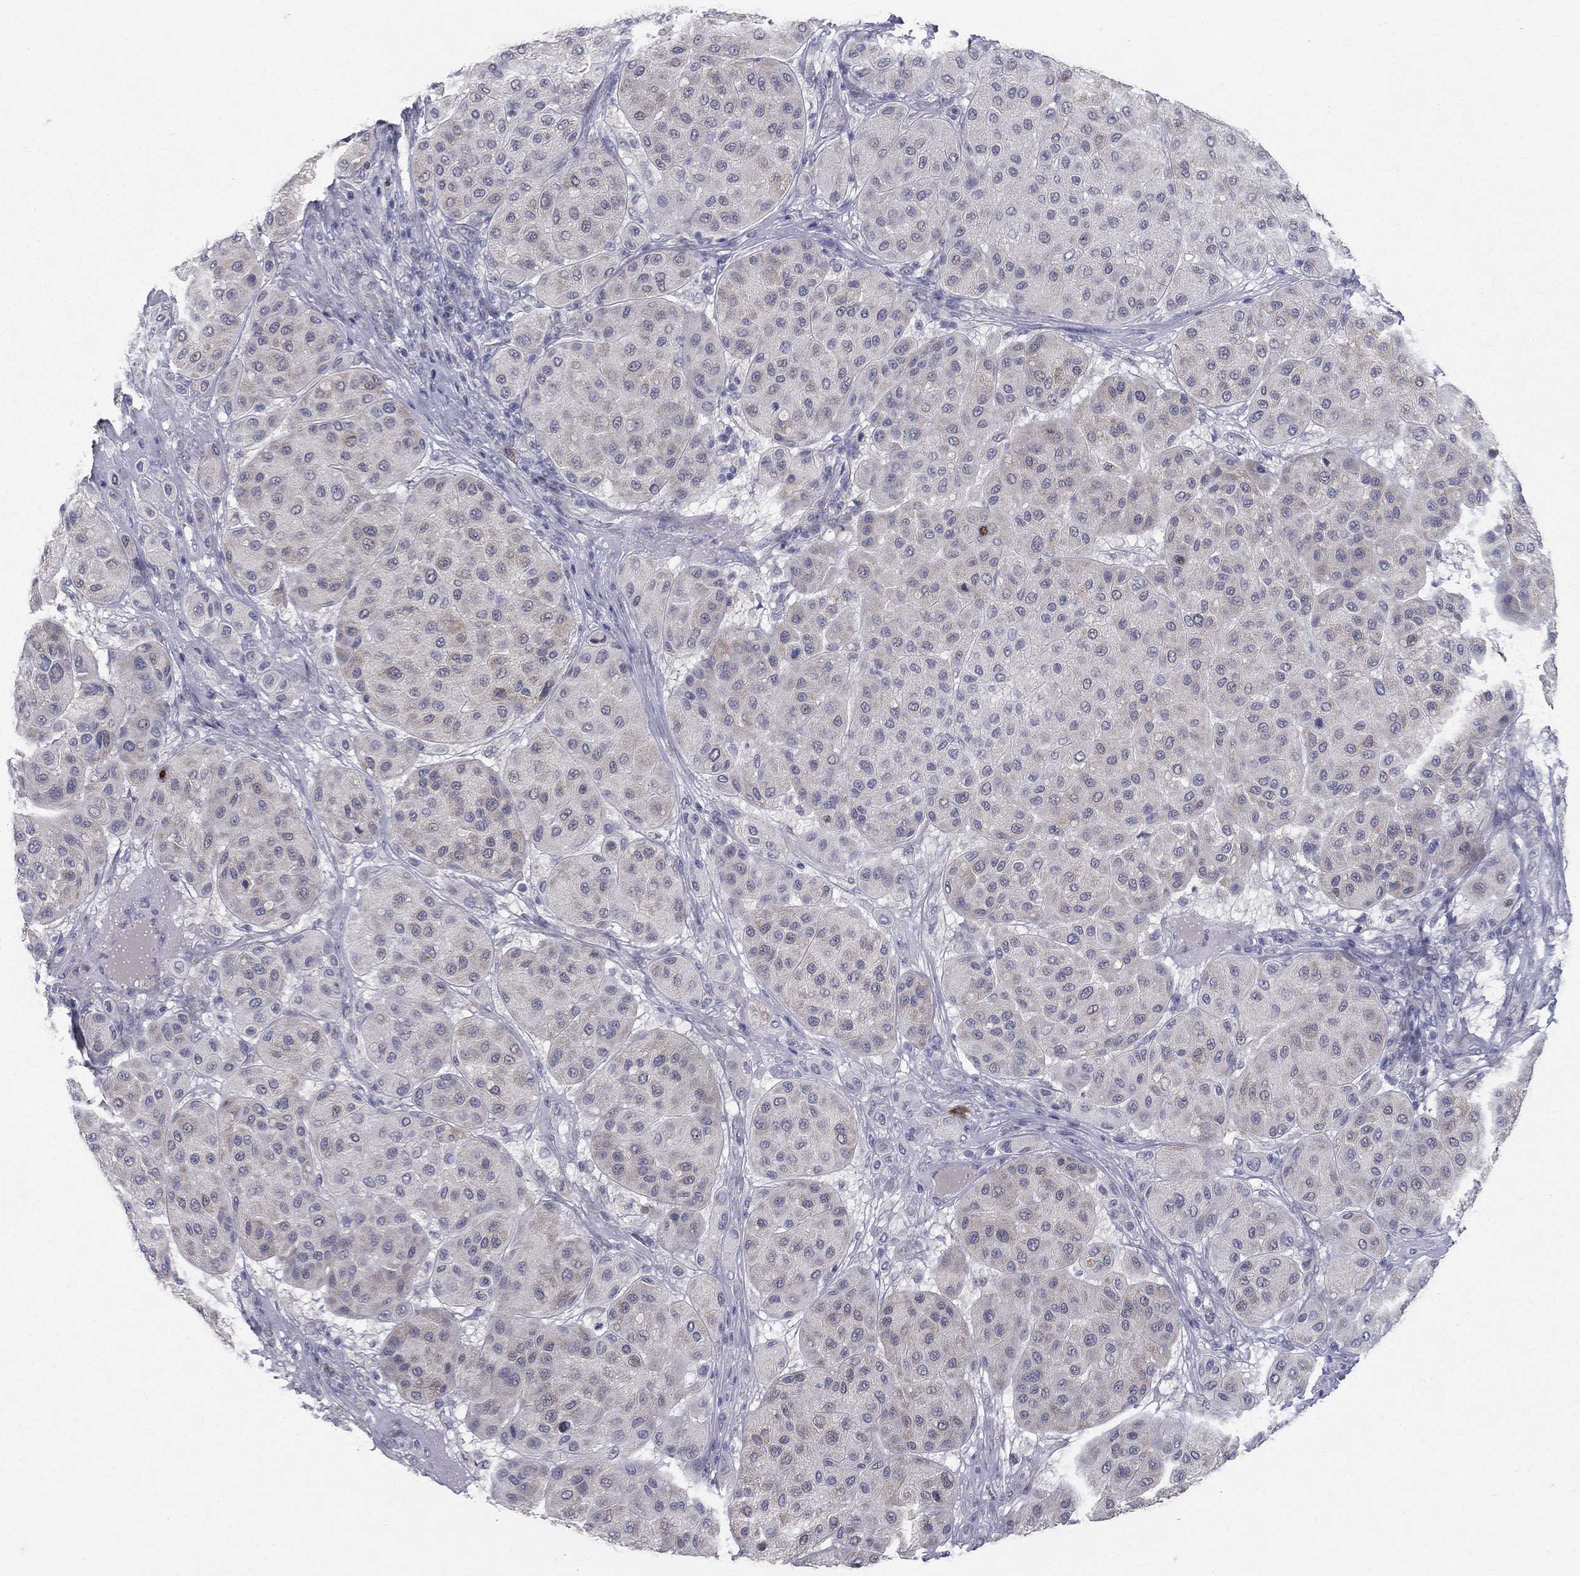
{"staining": {"intensity": "negative", "quantity": "none", "location": "none"}, "tissue": "melanoma", "cell_type": "Tumor cells", "image_type": "cancer", "snomed": [{"axis": "morphology", "description": "Malignant melanoma, Metastatic site"}, {"axis": "topography", "description": "Smooth muscle"}], "caption": "This is an IHC micrograph of human melanoma. There is no positivity in tumor cells.", "gene": "NTRK2", "patient": {"sex": "male", "age": 41}}